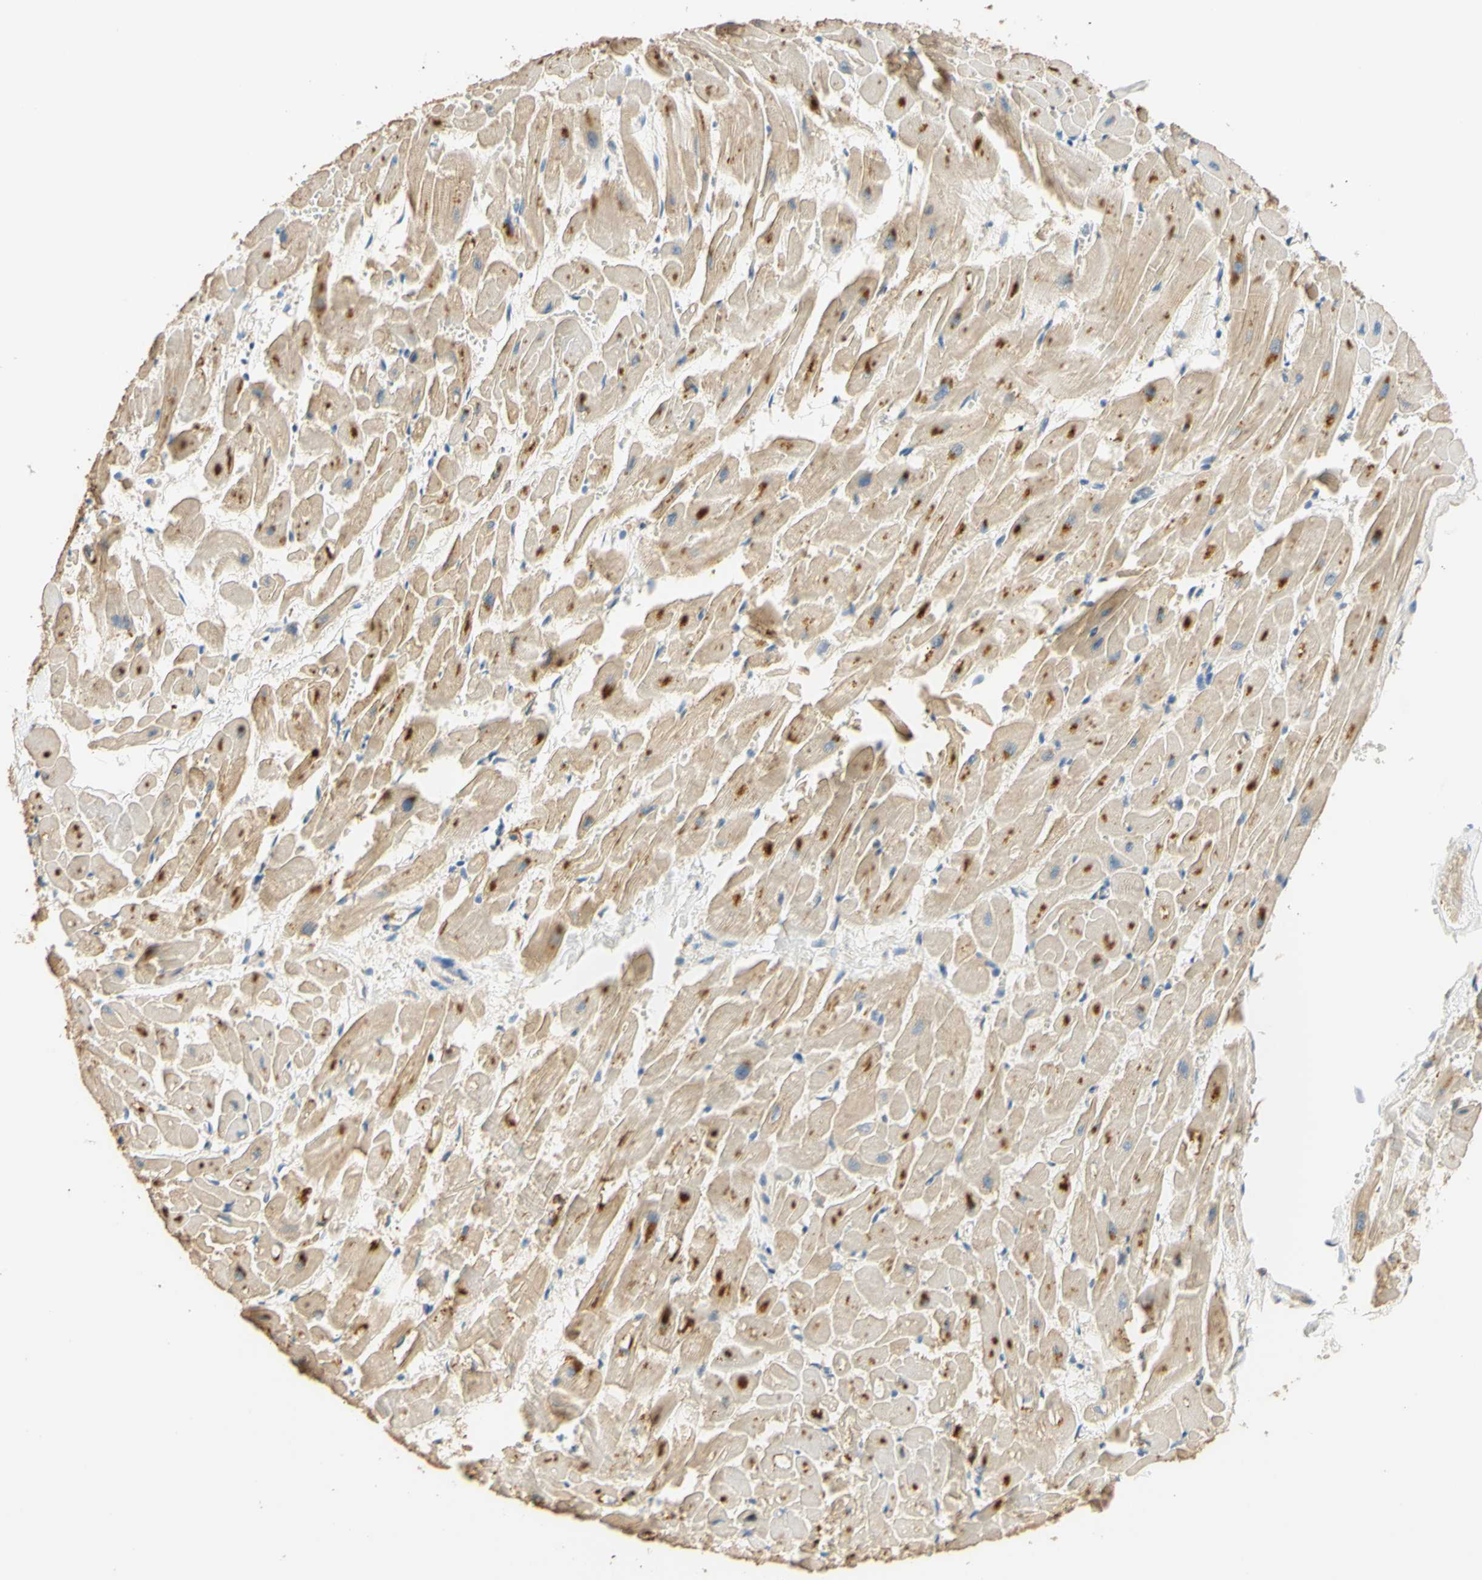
{"staining": {"intensity": "moderate", "quantity": "25%-75%", "location": "cytoplasmic/membranous"}, "tissue": "heart muscle", "cell_type": "Cardiomyocytes", "image_type": "normal", "snomed": [{"axis": "morphology", "description": "Normal tissue, NOS"}, {"axis": "topography", "description": "Heart"}], "caption": "Immunohistochemical staining of unremarkable heart muscle reveals 25%-75% levels of moderate cytoplasmic/membranous protein staining in approximately 25%-75% of cardiomyocytes. Immunohistochemistry stains the protein of interest in brown and the nuclei are stained blue.", "gene": "ENTREP2", "patient": {"sex": "female", "age": 19}}